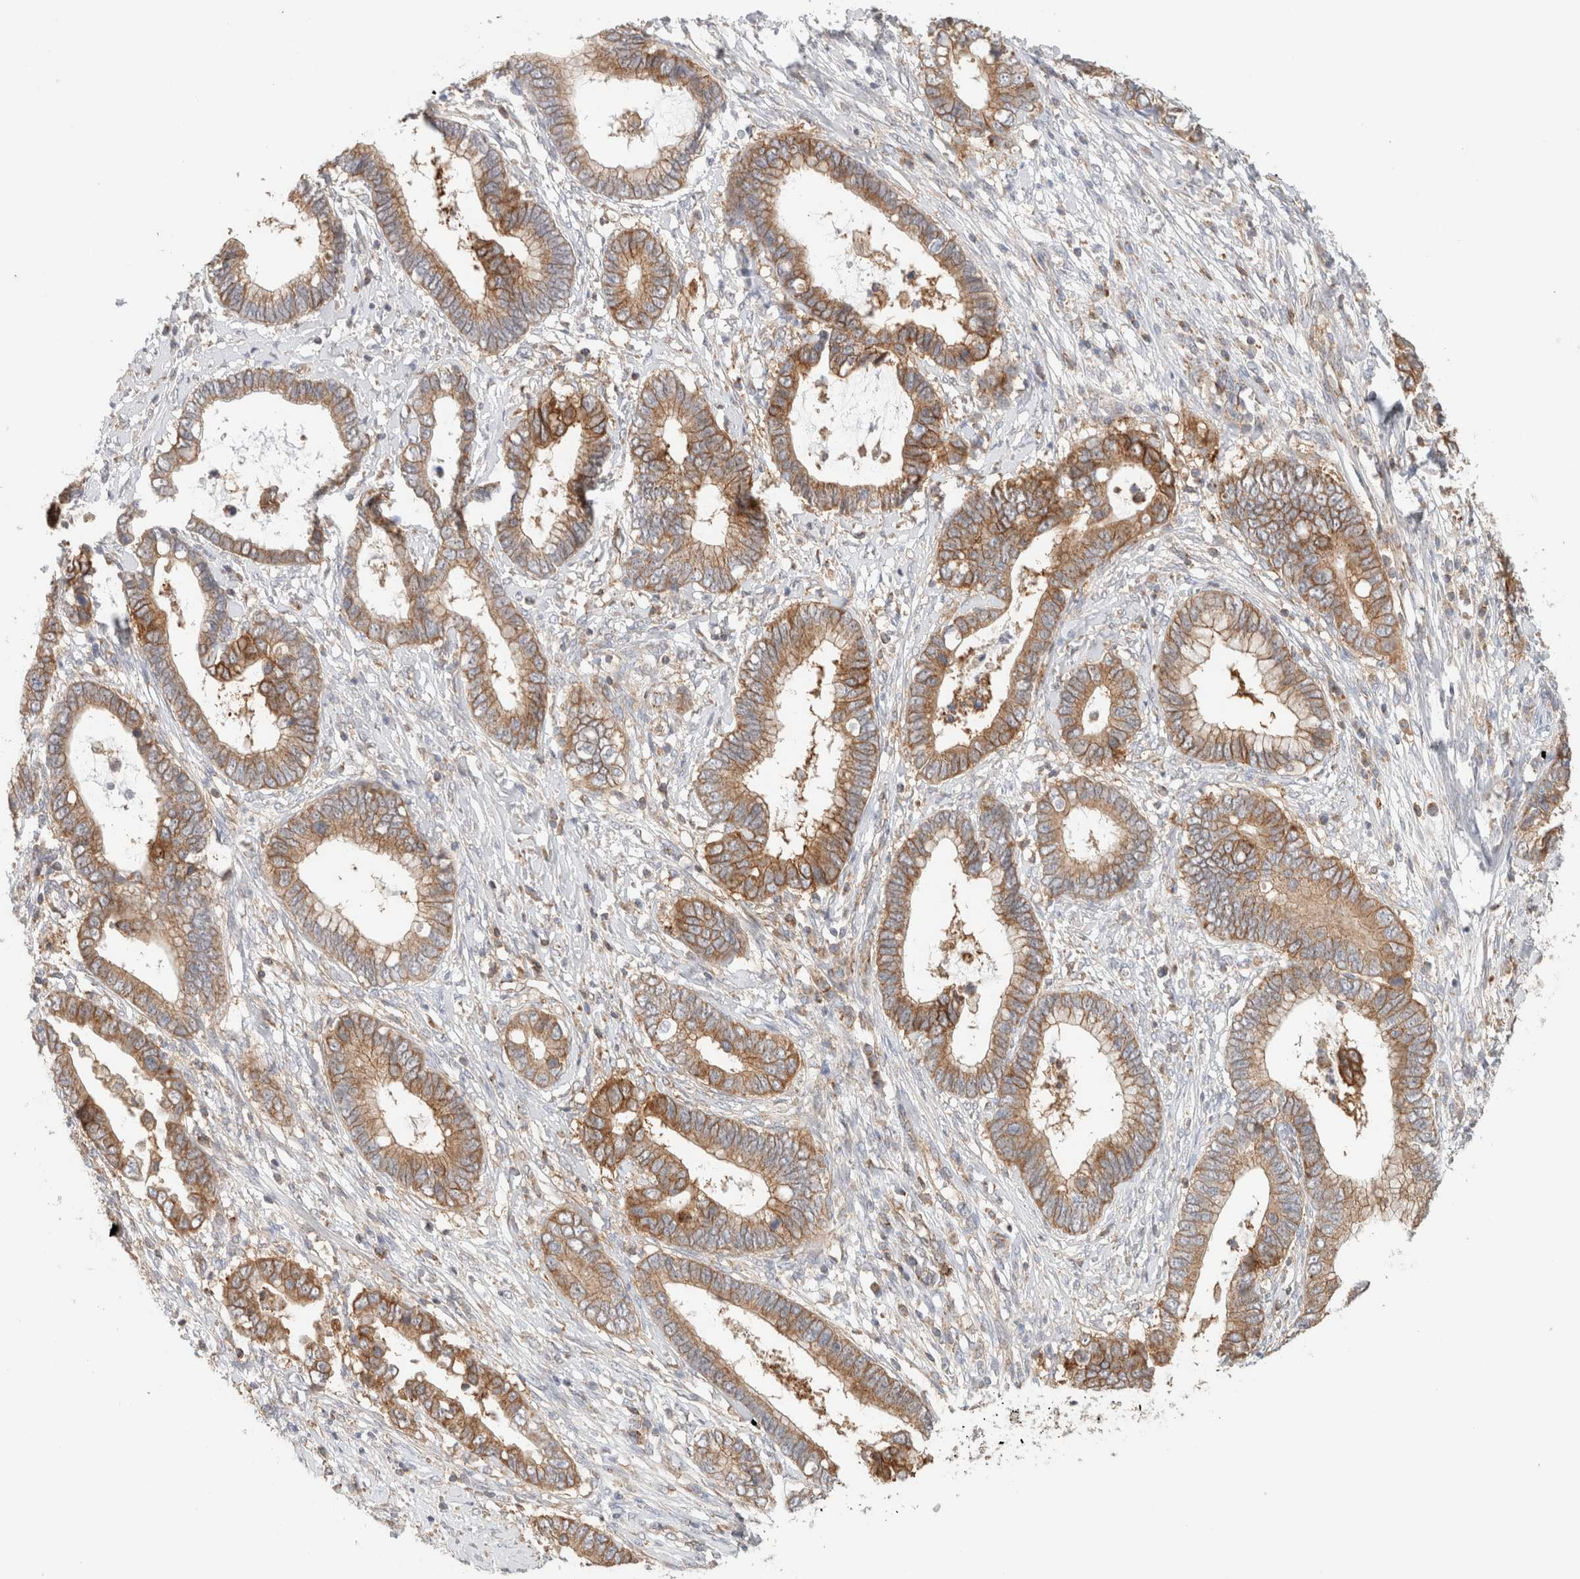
{"staining": {"intensity": "moderate", "quantity": ">75%", "location": "cytoplasmic/membranous"}, "tissue": "cervical cancer", "cell_type": "Tumor cells", "image_type": "cancer", "snomed": [{"axis": "morphology", "description": "Adenocarcinoma, NOS"}, {"axis": "topography", "description": "Cervix"}], "caption": "Moderate cytoplasmic/membranous protein staining is appreciated in about >75% of tumor cells in cervical cancer.", "gene": "MRM3", "patient": {"sex": "female", "age": 44}}